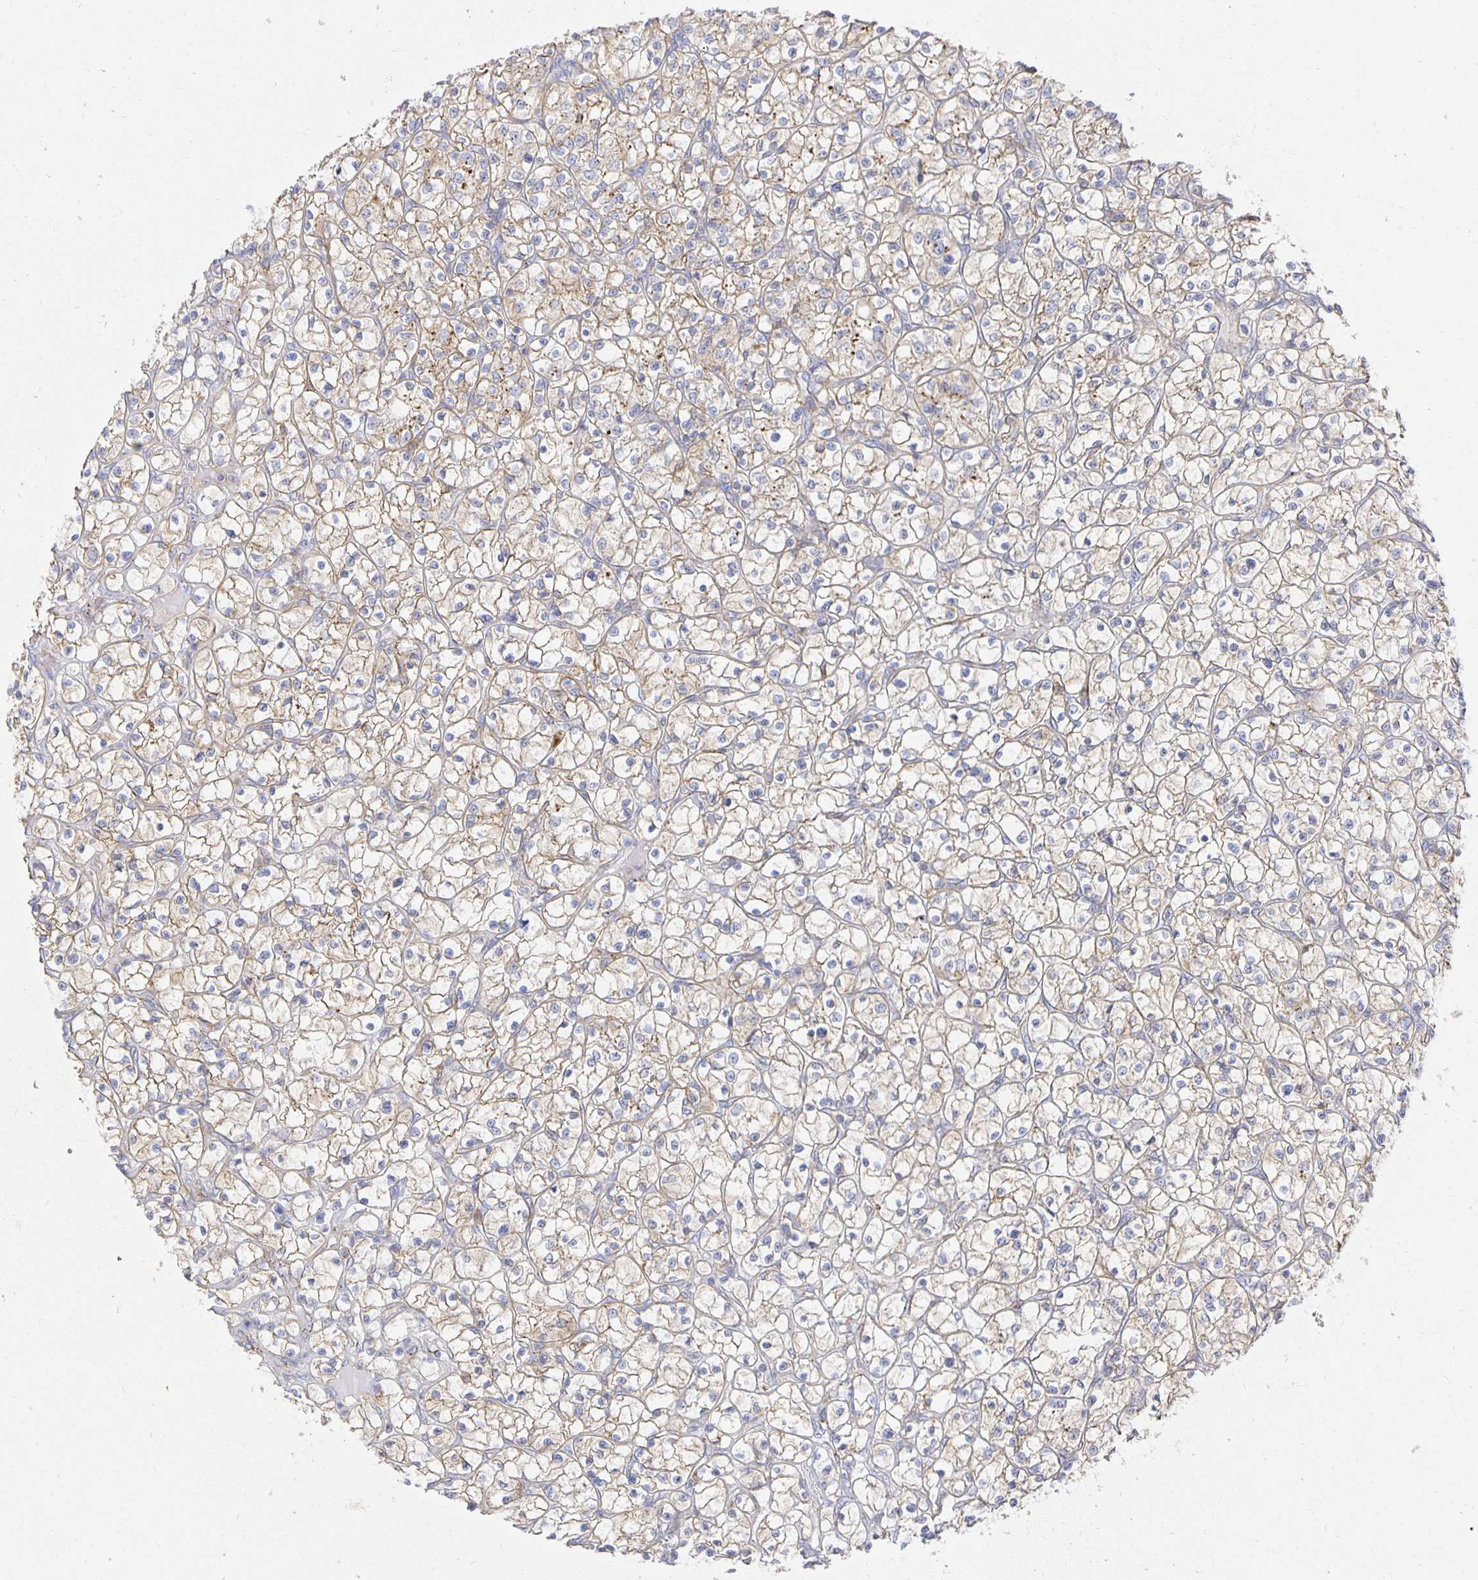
{"staining": {"intensity": "moderate", "quantity": ">75%", "location": "cytoplasmic/membranous"}, "tissue": "renal cancer", "cell_type": "Tumor cells", "image_type": "cancer", "snomed": [{"axis": "morphology", "description": "Adenocarcinoma, NOS"}, {"axis": "topography", "description": "Kidney"}], "caption": "High-magnification brightfield microscopy of renal adenocarcinoma stained with DAB (3,3'-diaminobenzidine) (brown) and counterstained with hematoxylin (blue). tumor cells exhibit moderate cytoplasmic/membranous positivity is appreciated in about>75% of cells.", "gene": "TAAR1", "patient": {"sex": "female", "age": 64}}